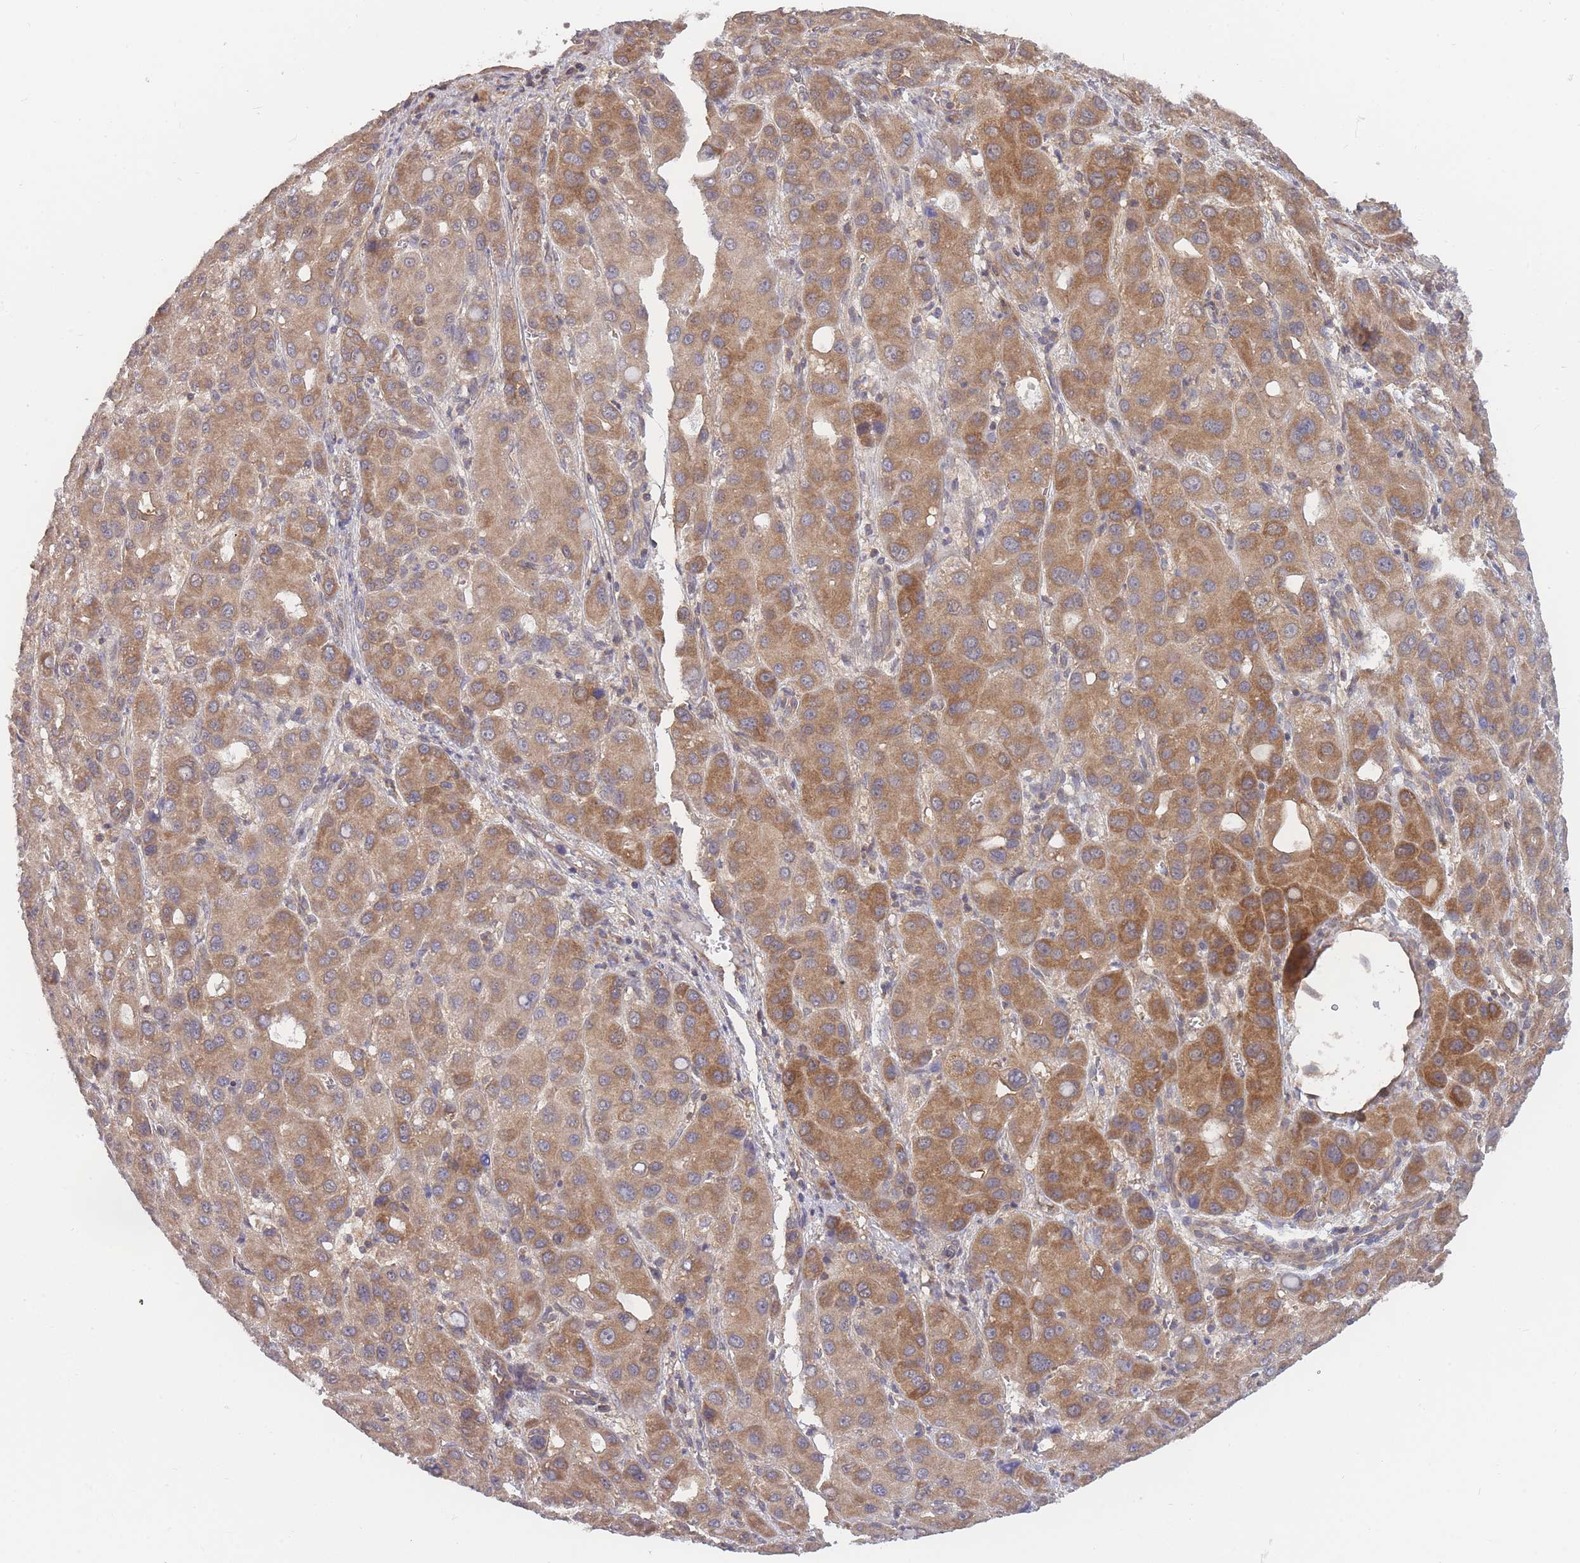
{"staining": {"intensity": "moderate", "quantity": ">75%", "location": "cytoplasmic/membranous"}, "tissue": "liver cancer", "cell_type": "Tumor cells", "image_type": "cancer", "snomed": [{"axis": "morphology", "description": "Carcinoma, Hepatocellular, NOS"}, {"axis": "topography", "description": "Liver"}], "caption": "Human hepatocellular carcinoma (liver) stained for a protein (brown) displays moderate cytoplasmic/membranous positive expression in approximately >75% of tumor cells.", "gene": "MRPS18B", "patient": {"sex": "male", "age": 55}}